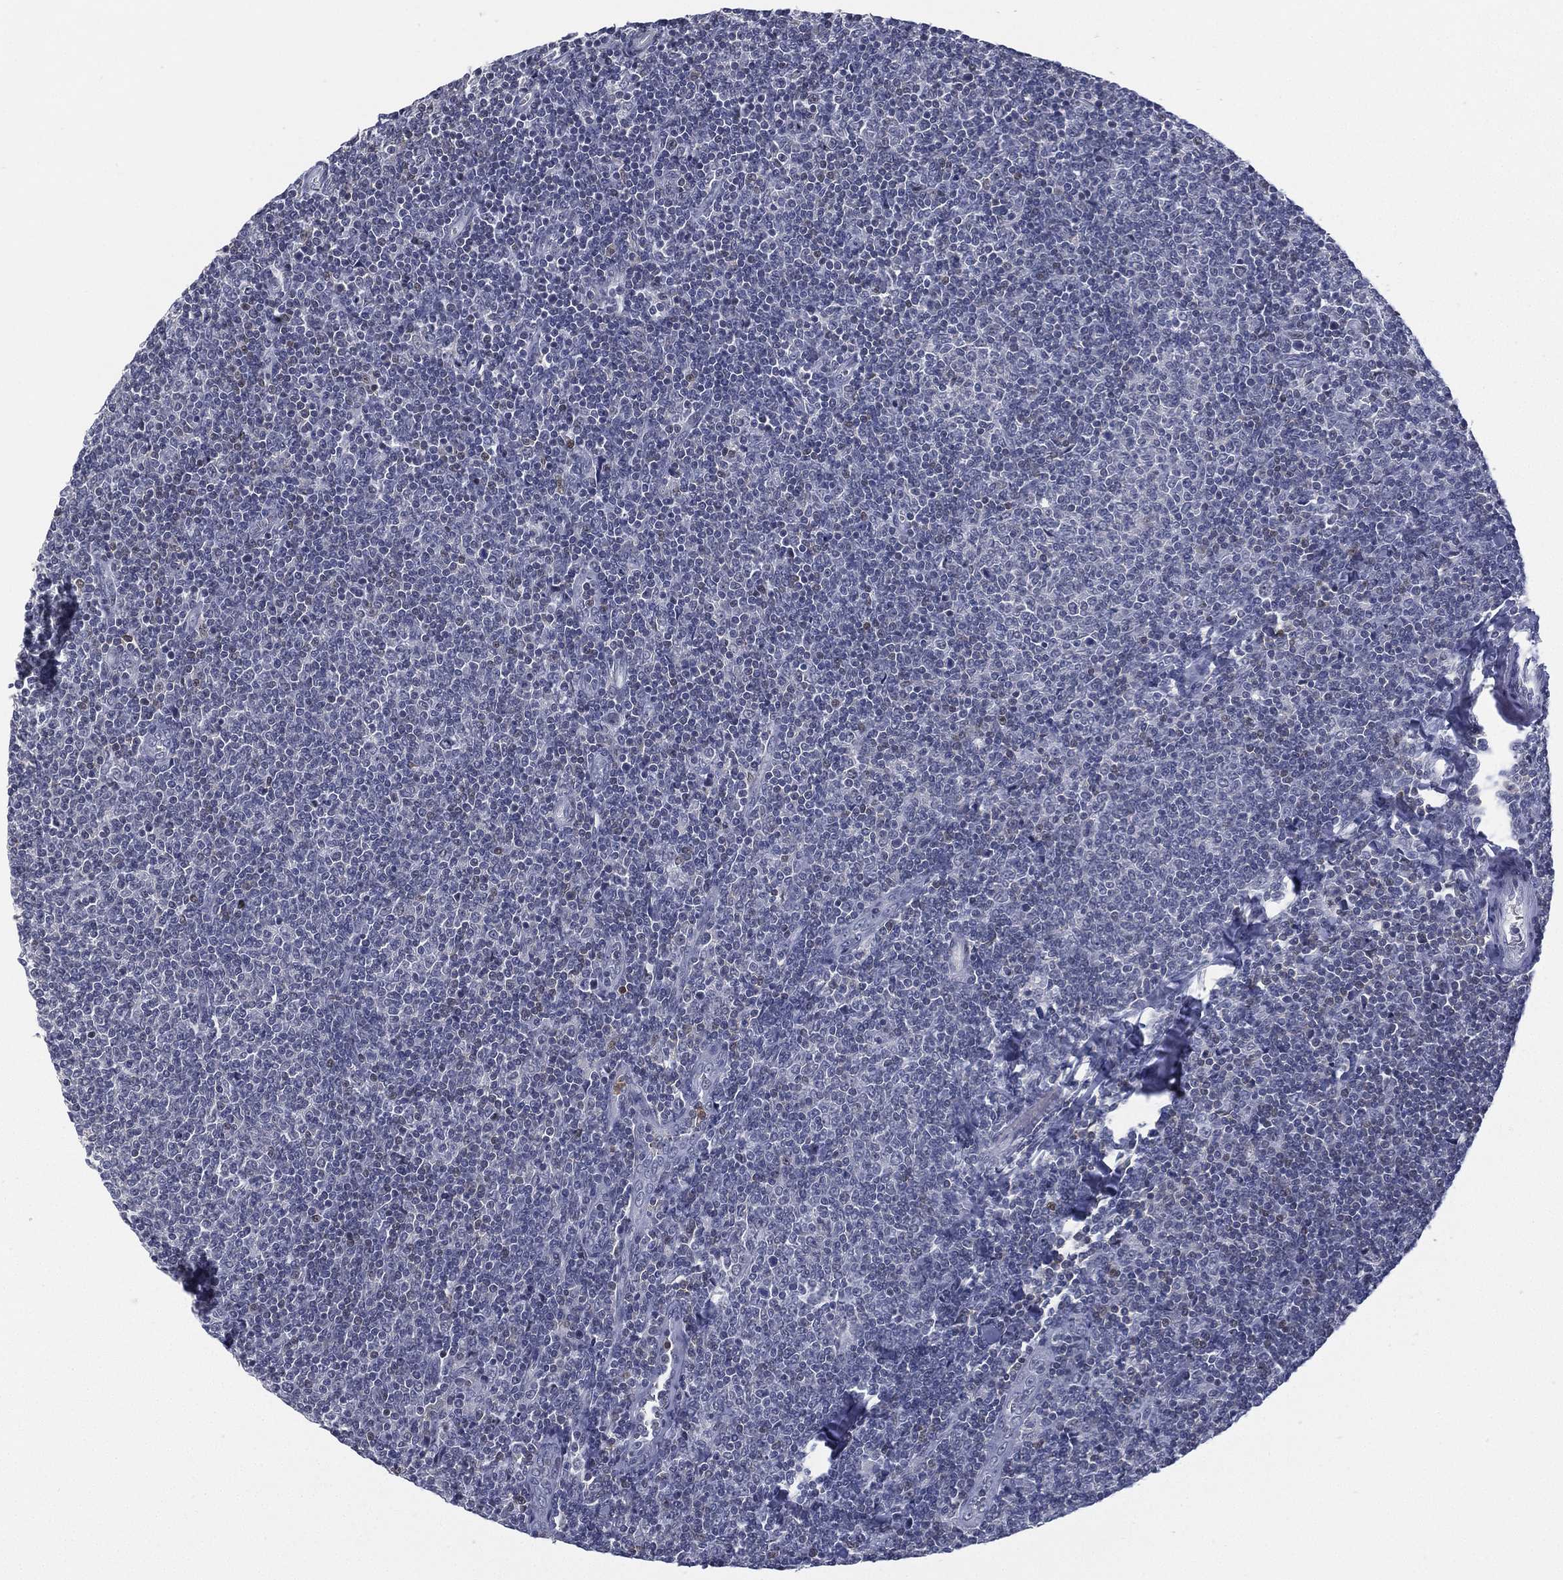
{"staining": {"intensity": "negative", "quantity": "none", "location": "none"}, "tissue": "lymphoma", "cell_type": "Tumor cells", "image_type": "cancer", "snomed": [{"axis": "morphology", "description": "Malignant lymphoma, non-Hodgkin's type, Low grade"}, {"axis": "topography", "description": "Lymph node"}], "caption": "Photomicrograph shows no significant protein positivity in tumor cells of malignant lymphoma, non-Hodgkin's type (low-grade). (DAB immunohistochemistry visualized using brightfield microscopy, high magnification).", "gene": "ZNF711", "patient": {"sex": "male", "age": 52}}